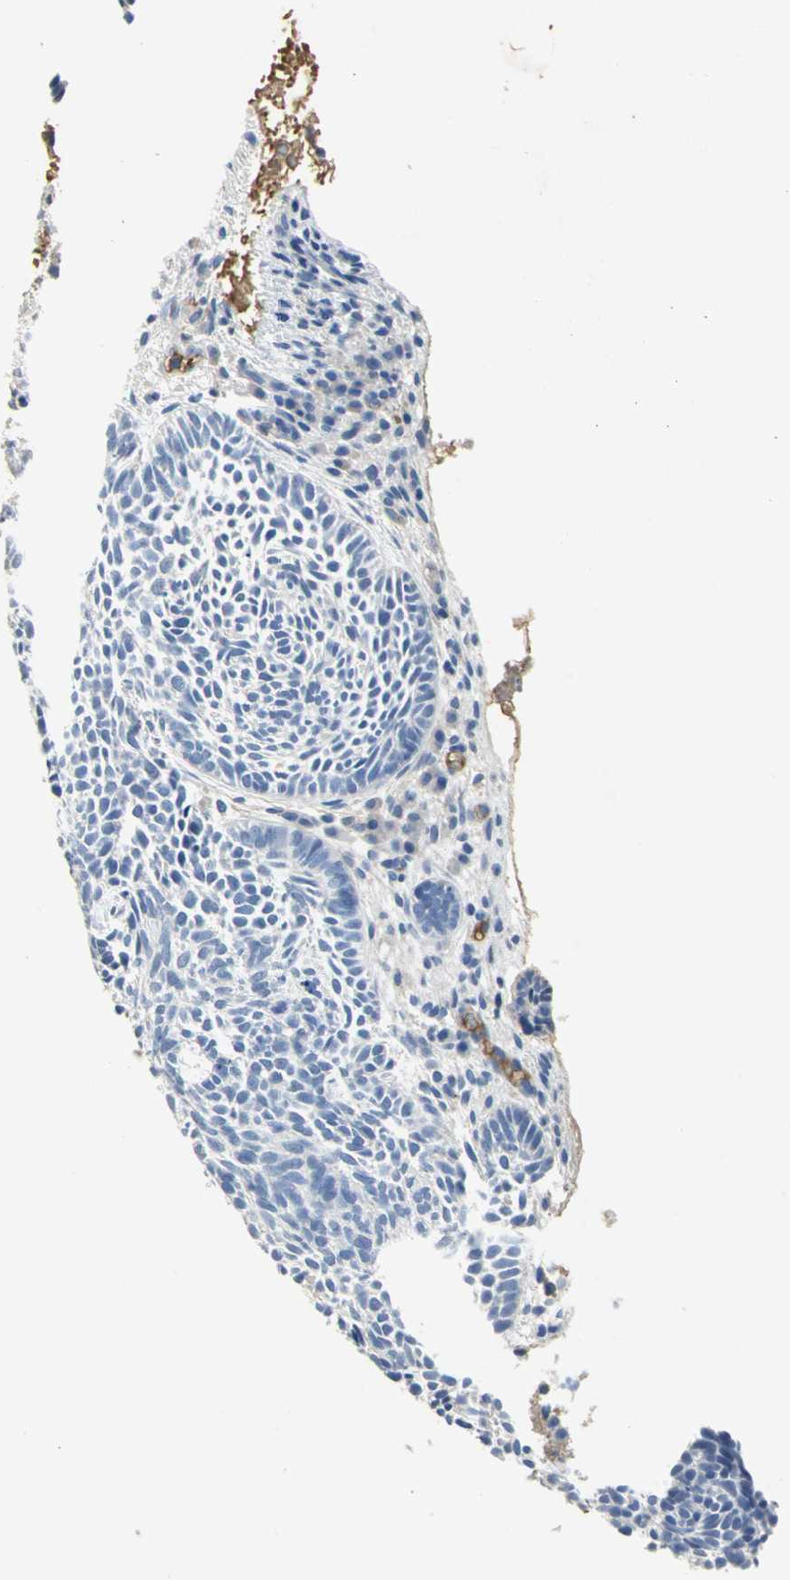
{"staining": {"intensity": "negative", "quantity": "none", "location": "none"}, "tissue": "skin cancer", "cell_type": "Tumor cells", "image_type": "cancer", "snomed": [{"axis": "morphology", "description": "Normal tissue, NOS"}, {"axis": "morphology", "description": "Basal cell carcinoma"}, {"axis": "topography", "description": "Skin"}], "caption": "The micrograph displays no significant staining in tumor cells of basal cell carcinoma (skin).", "gene": "GYG2", "patient": {"sex": "male", "age": 87}}